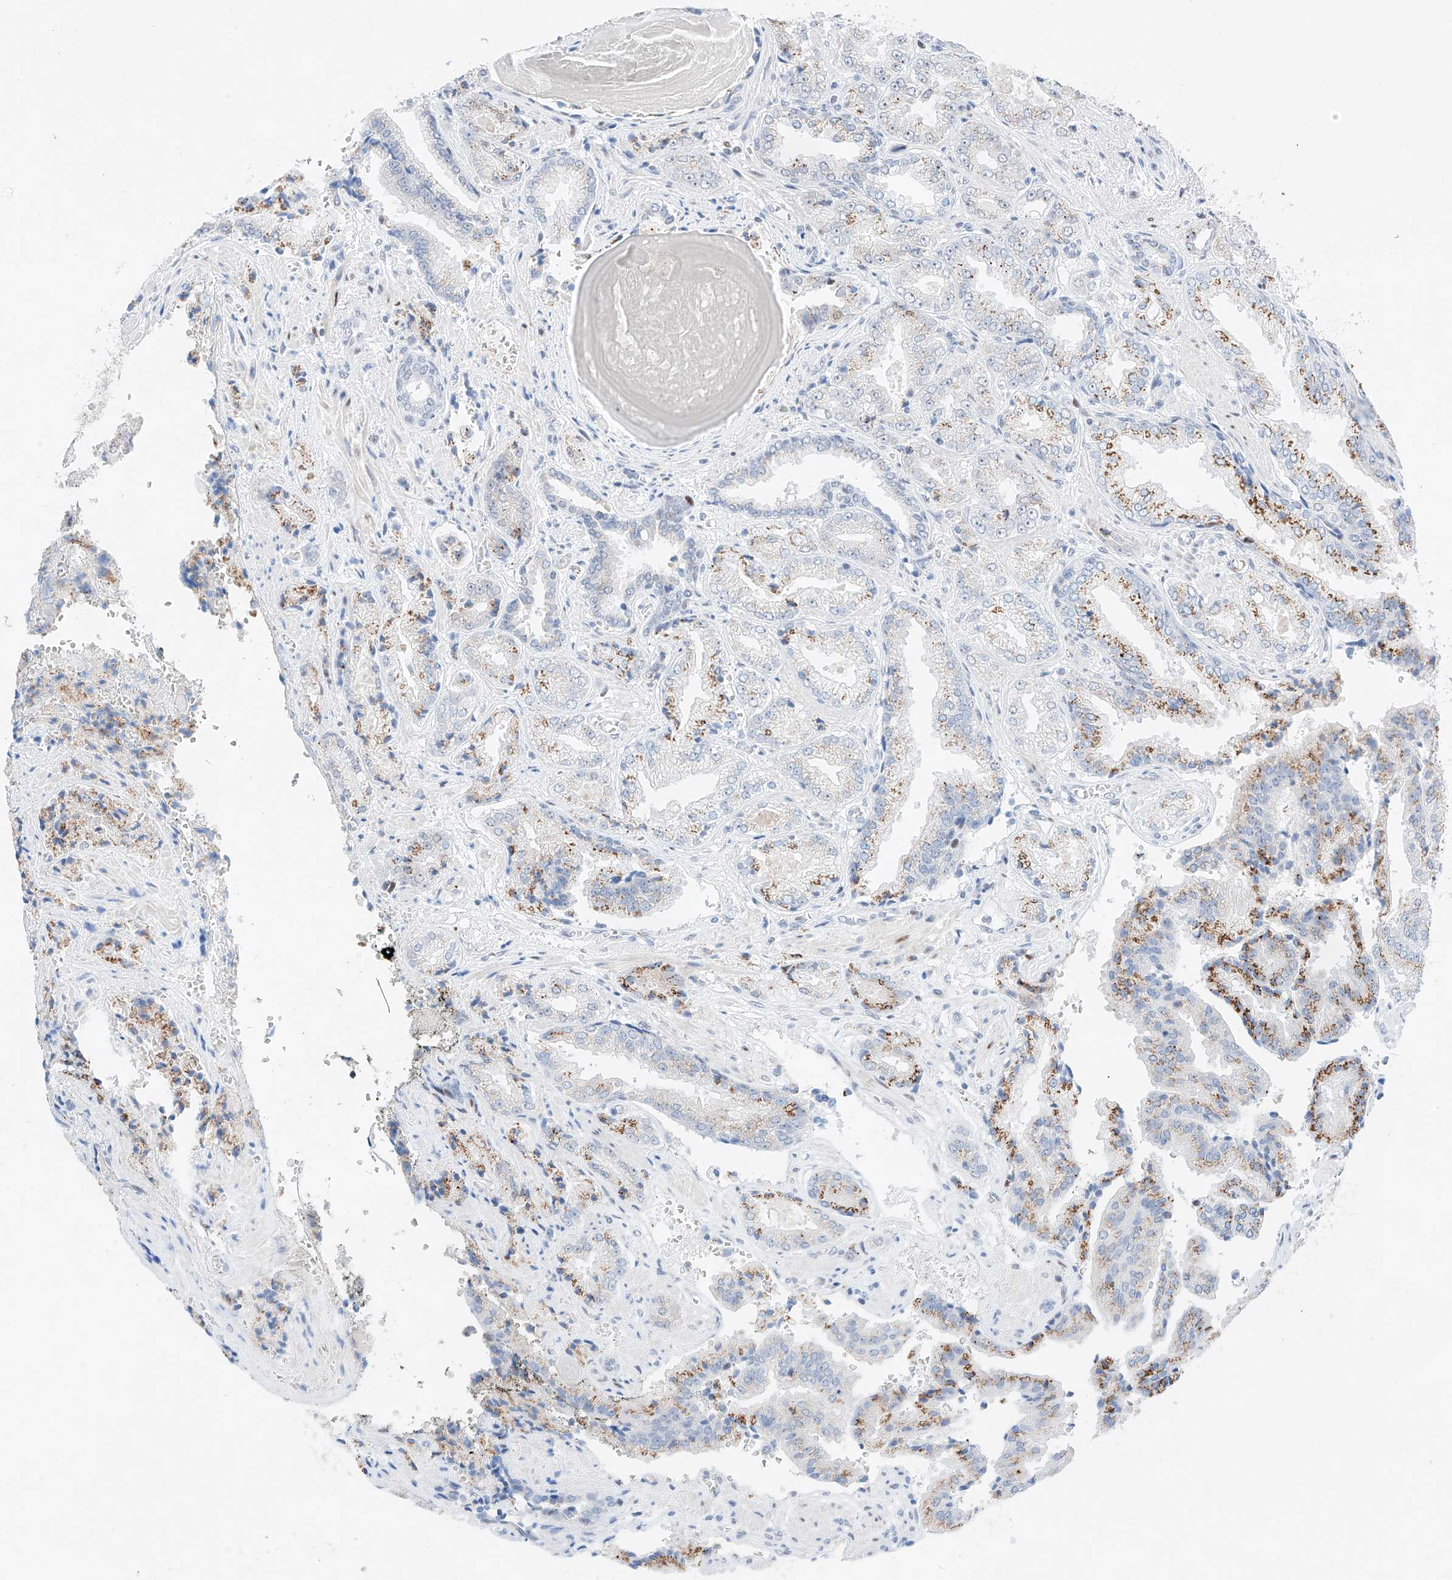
{"staining": {"intensity": "moderate", "quantity": ">75%", "location": "cytoplasmic/membranous"}, "tissue": "prostate cancer", "cell_type": "Tumor cells", "image_type": "cancer", "snomed": [{"axis": "morphology", "description": "Adenocarcinoma, High grade"}, {"axis": "topography", "description": "Prostate"}], "caption": "A photomicrograph showing moderate cytoplasmic/membranous positivity in about >75% of tumor cells in prostate cancer (adenocarcinoma (high-grade)), as visualized by brown immunohistochemical staining.", "gene": "NT5C3B", "patient": {"sex": "male", "age": 71}}